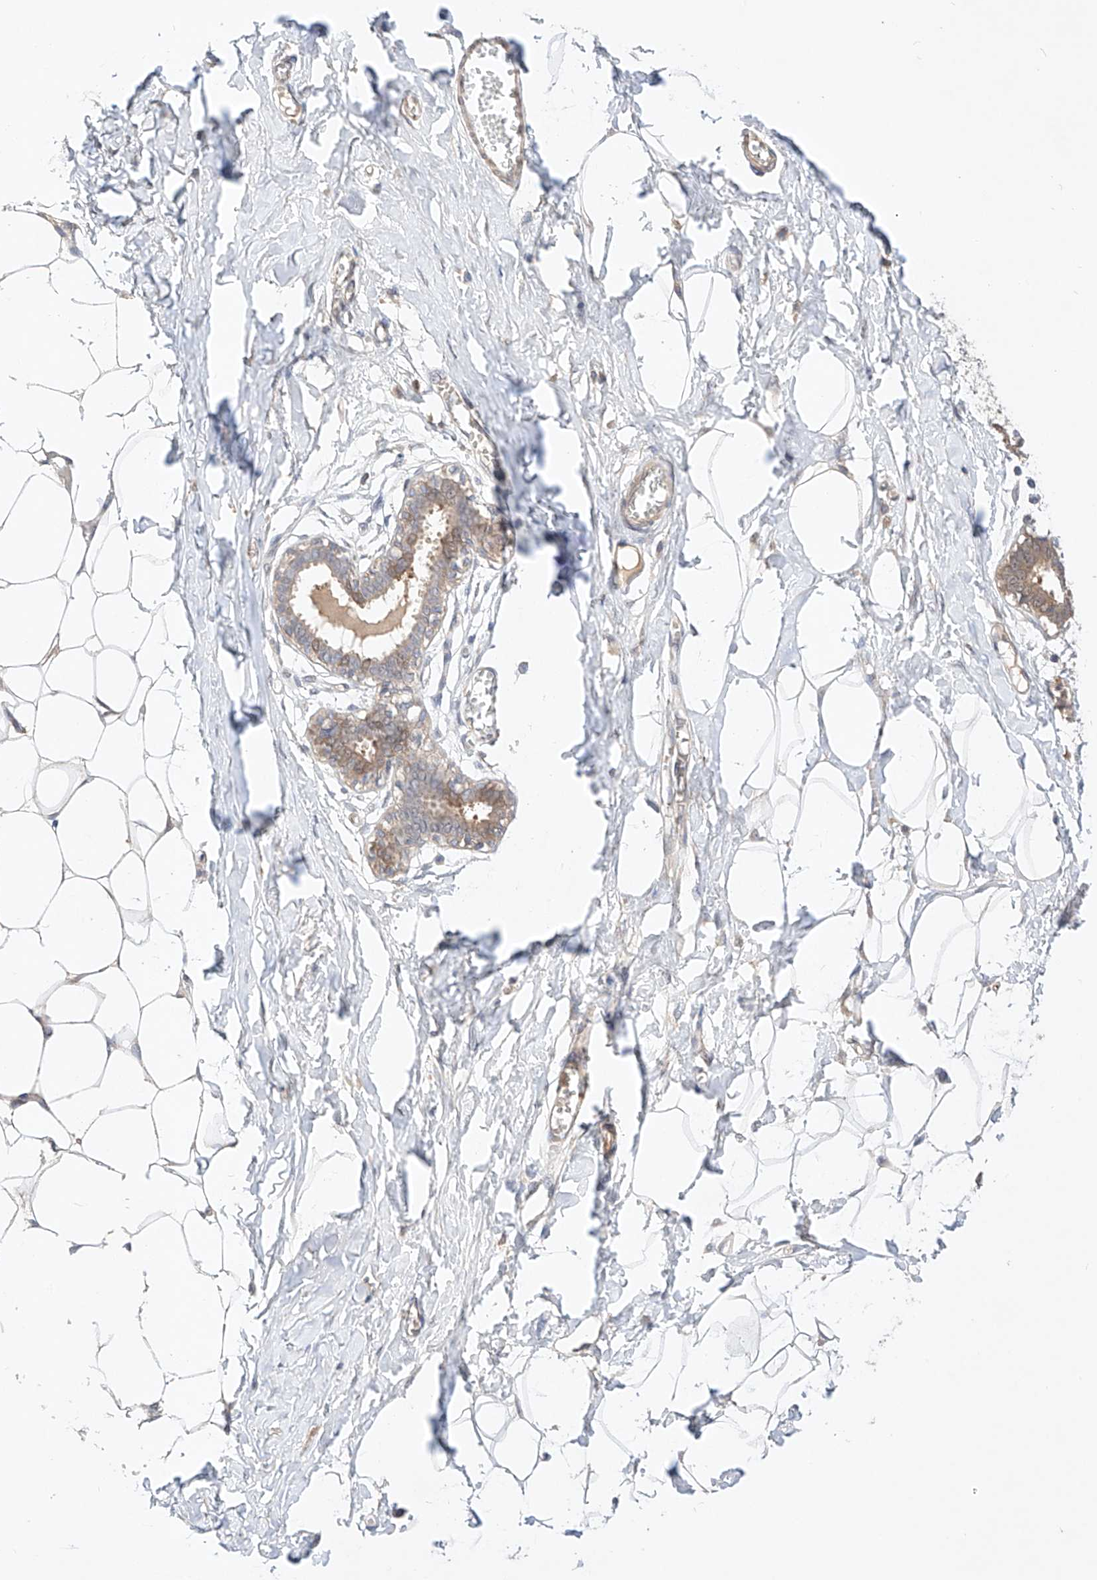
{"staining": {"intensity": "negative", "quantity": "none", "location": "none"}, "tissue": "breast", "cell_type": "Adipocytes", "image_type": "normal", "snomed": [{"axis": "morphology", "description": "Normal tissue, NOS"}, {"axis": "topography", "description": "Breast"}], "caption": "This is a histopathology image of immunohistochemistry (IHC) staining of benign breast, which shows no expression in adipocytes.", "gene": "ZNF124", "patient": {"sex": "female", "age": 27}}